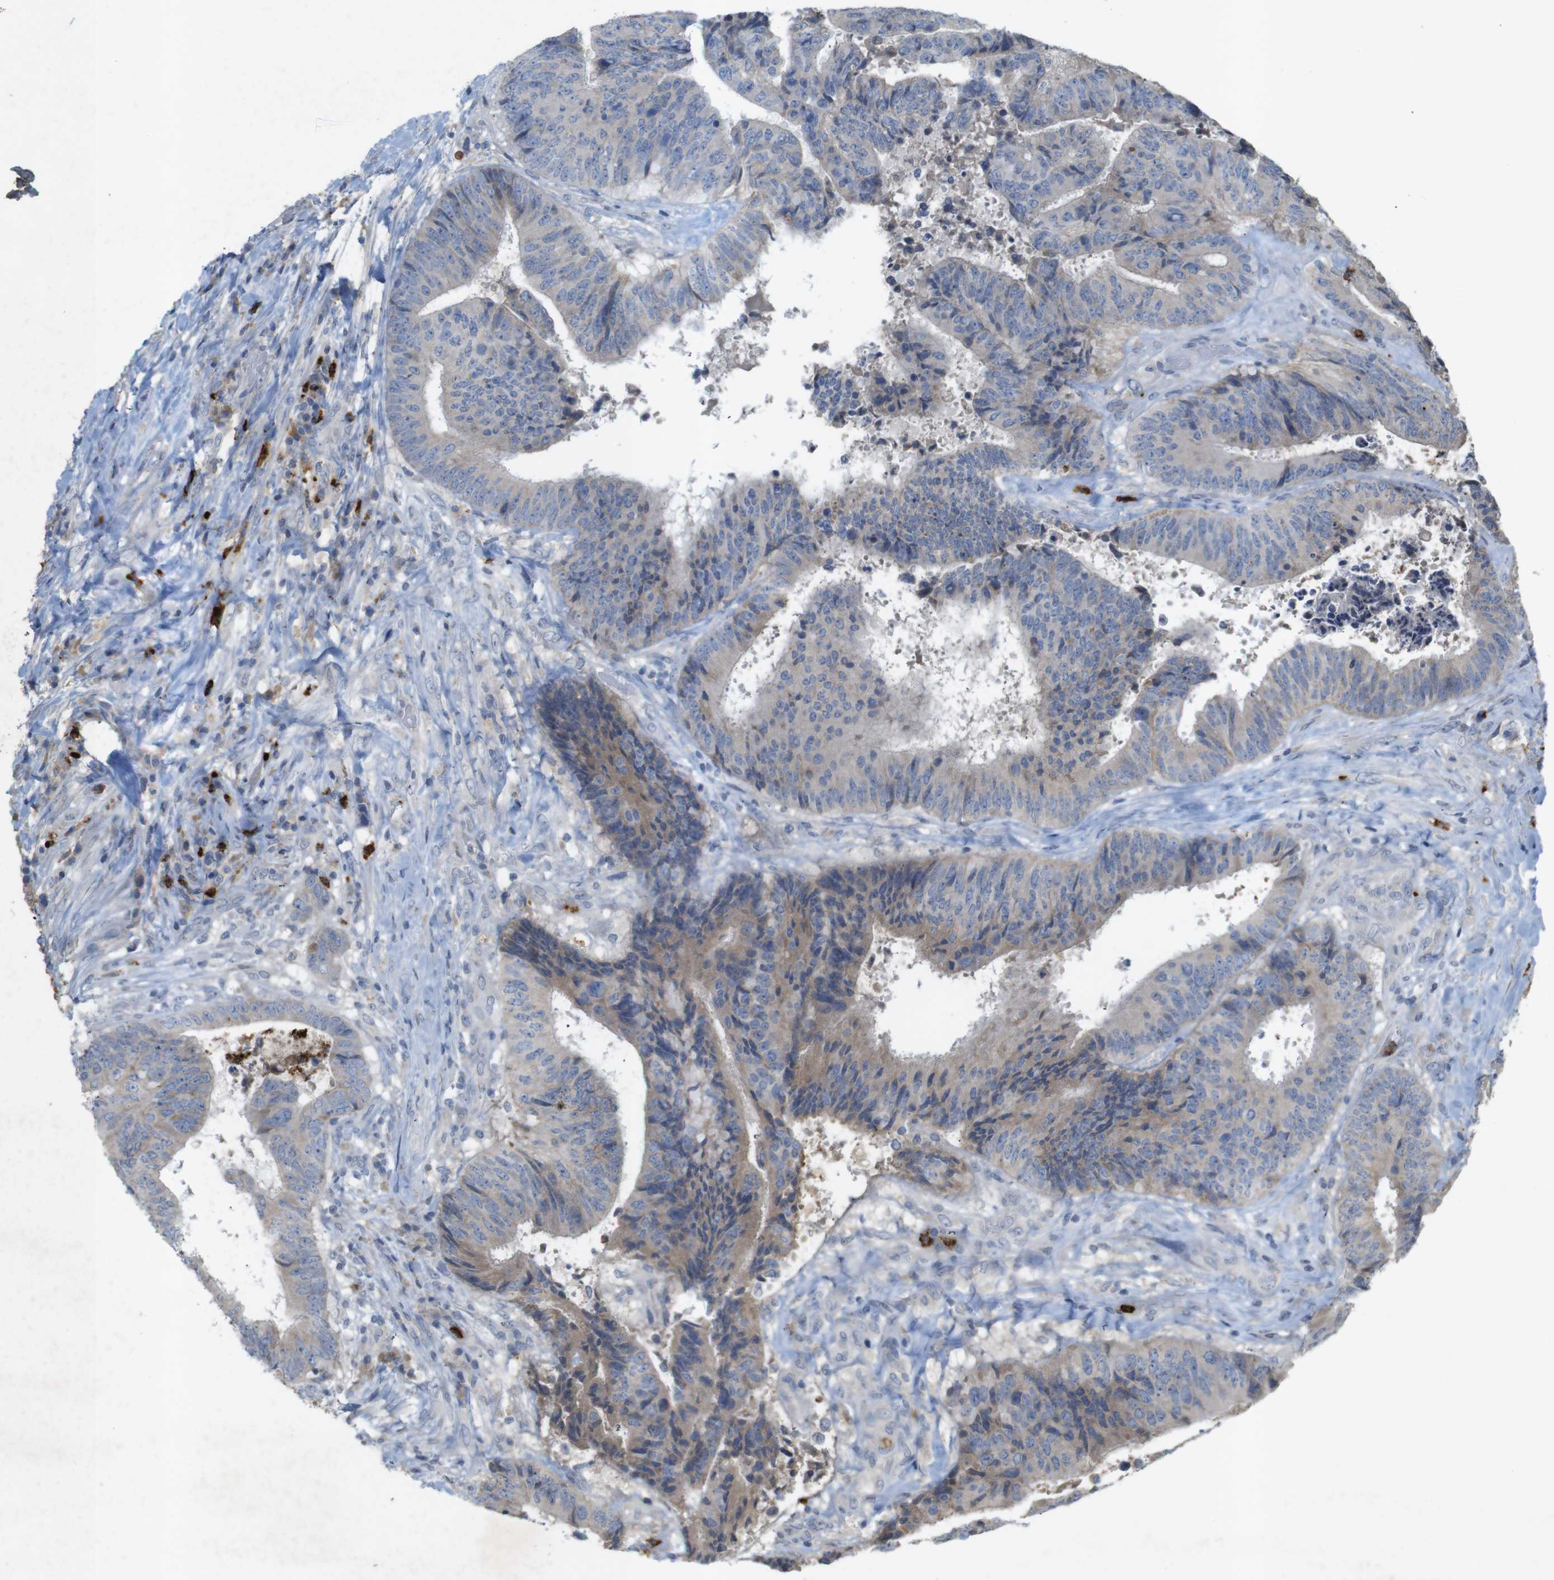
{"staining": {"intensity": "moderate", "quantity": "<25%", "location": "cytoplasmic/membranous"}, "tissue": "colorectal cancer", "cell_type": "Tumor cells", "image_type": "cancer", "snomed": [{"axis": "morphology", "description": "Adenocarcinoma, NOS"}, {"axis": "topography", "description": "Rectum"}], "caption": "Immunohistochemistry (IHC) (DAB (3,3'-diaminobenzidine)) staining of human colorectal cancer displays moderate cytoplasmic/membranous protein expression in approximately <25% of tumor cells.", "gene": "TSPAN14", "patient": {"sex": "male", "age": 72}}